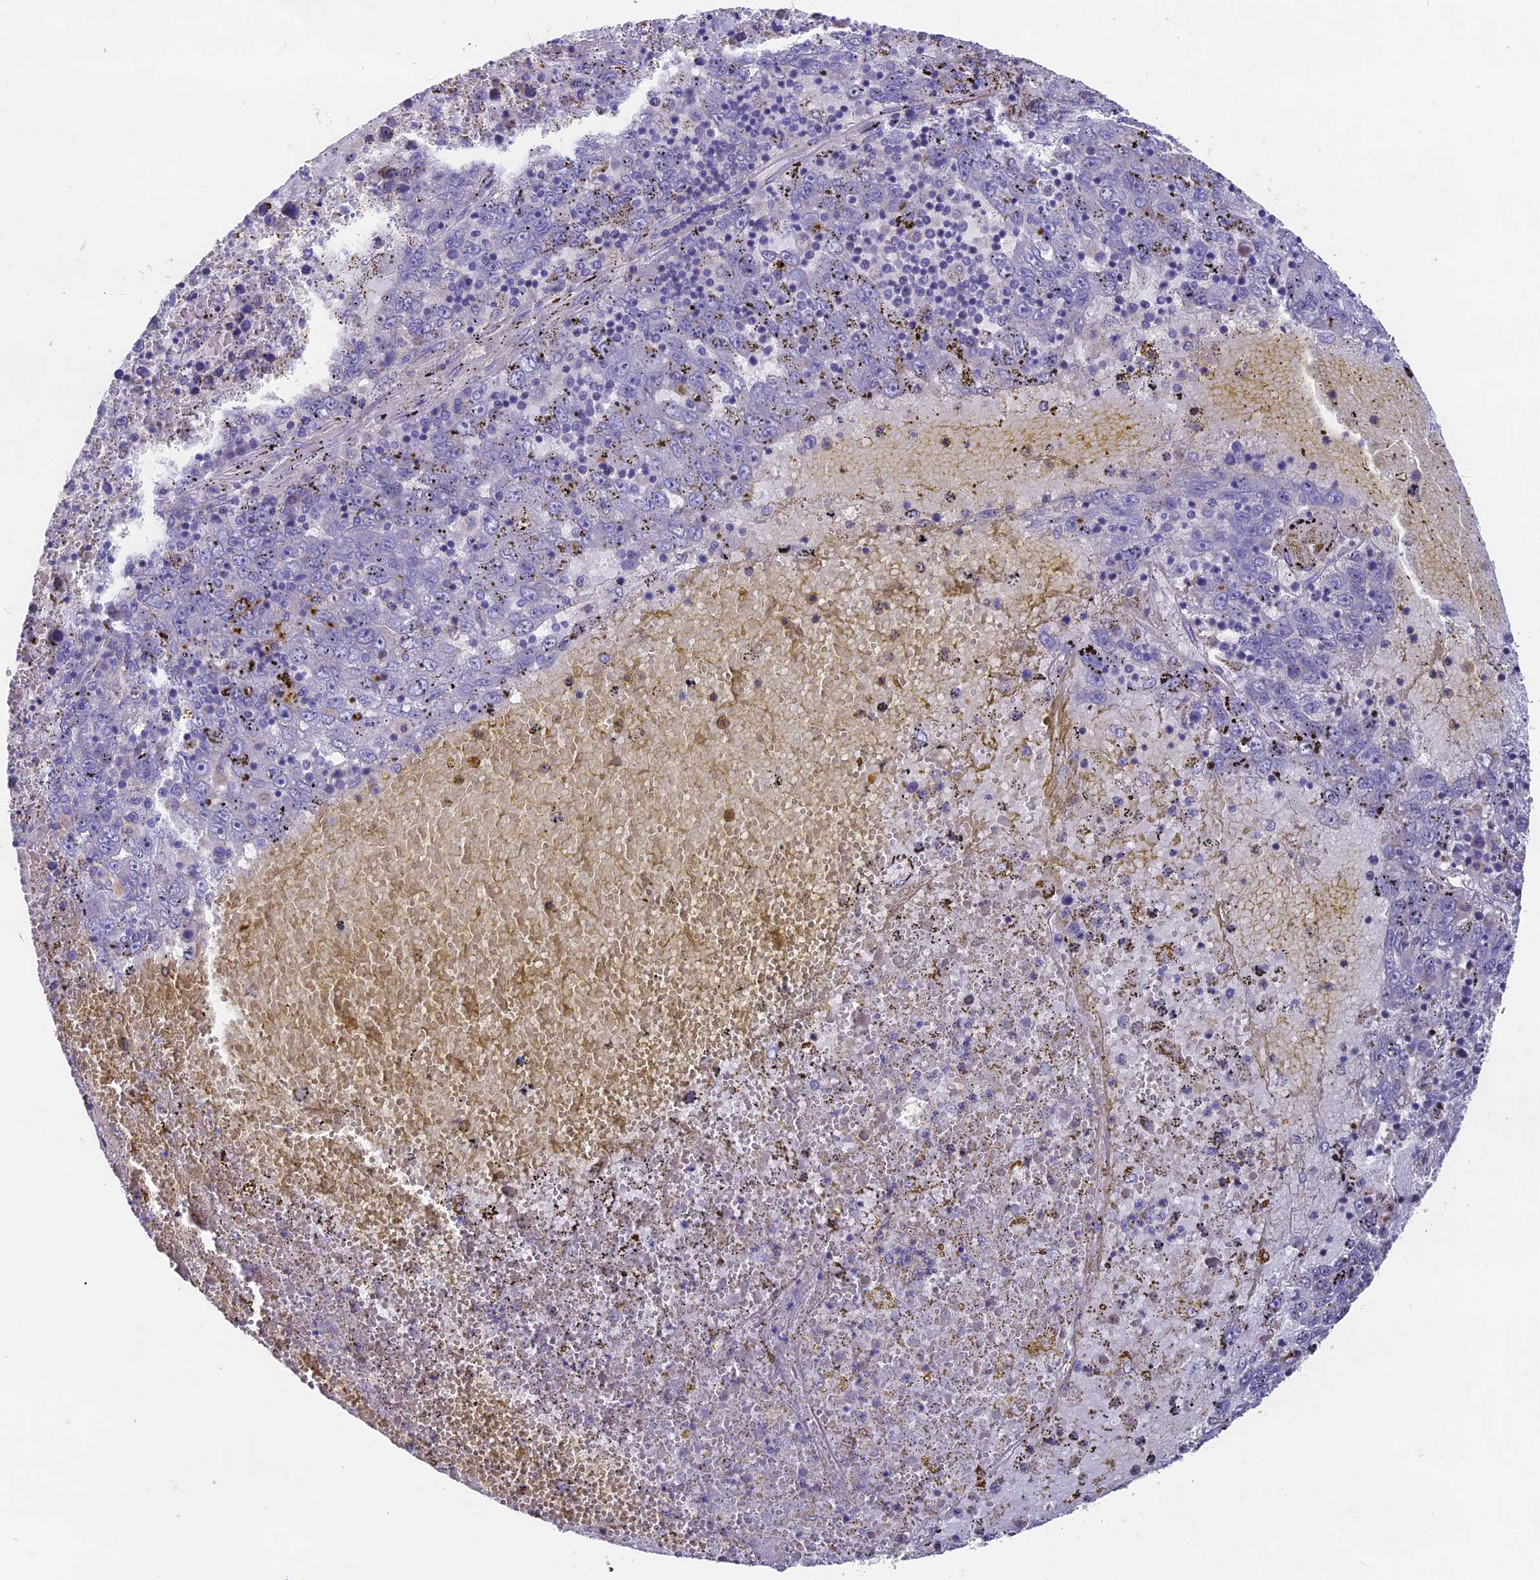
{"staining": {"intensity": "negative", "quantity": "none", "location": "none"}, "tissue": "liver cancer", "cell_type": "Tumor cells", "image_type": "cancer", "snomed": [{"axis": "morphology", "description": "Carcinoma, Hepatocellular, NOS"}, {"axis": "topography", "description": "Liver"}], "caption": "Immunohistochemical staining of human liver hepatocellular carcinoma reveals no significant positivity in tumor cells.", "gene": "SEH1L", "patient": {"sex": "male", "age": 49}}